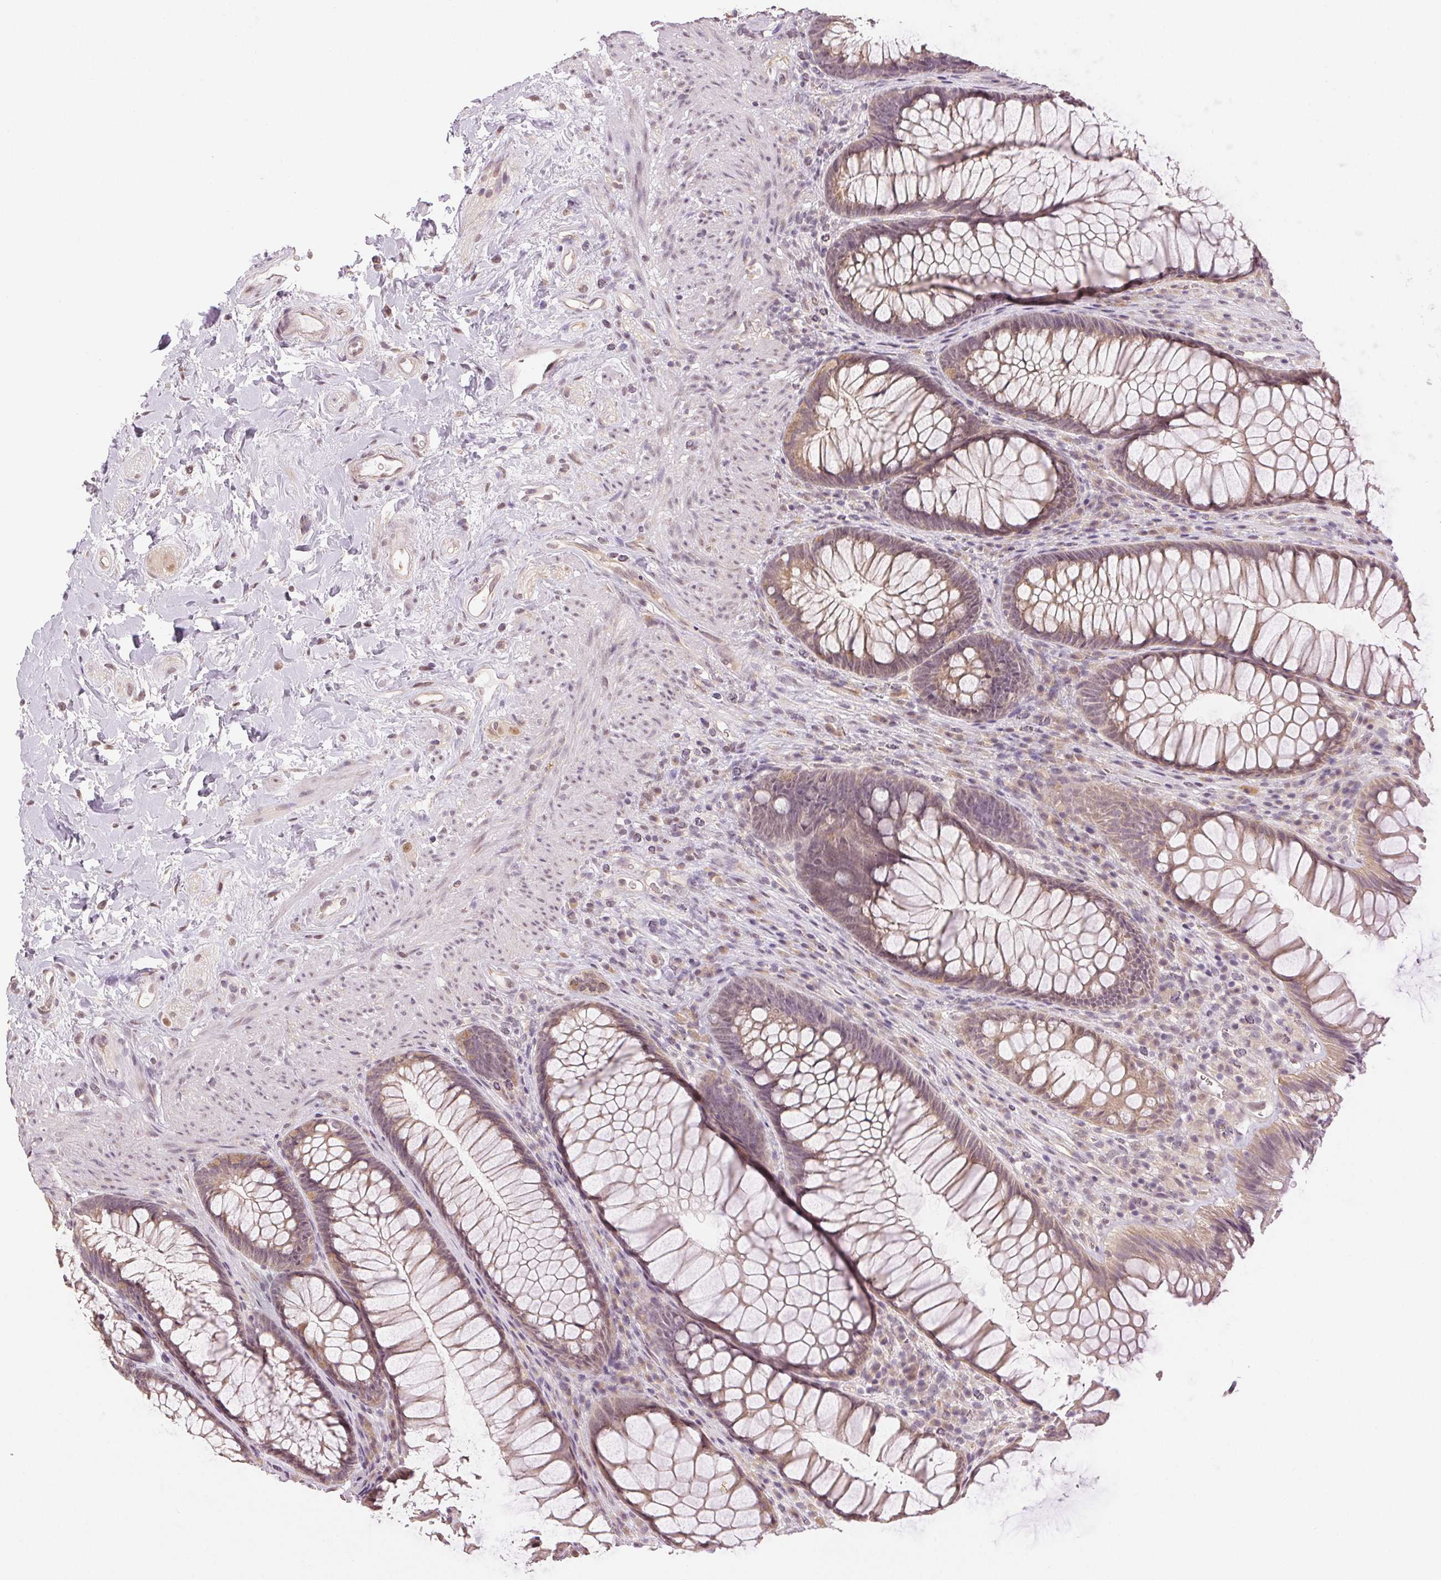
{"staining": {"intensity": "weak", "quantity": ">75%", "location": "cytoplasmic/membranous,nuclear"}, "tissue": "rectum", "cell_type": "Glandular cells", "image_type": "normal", "snomed": [{"axis": "morphology", "description": "Normal tissue, NOS"}, {"axis": "topography", "description": "Smooth muscle"}, {"axis": "topography", "description": "Rectum"}], "caption": "Weak cytoplasmic/membranous,nuclear protein expression is identified in about >75% of glandular cells in rectum. Nuclei are stained in blue.", "gene": "PLCB1", "patient": {"sex": "male", "age": 53}}